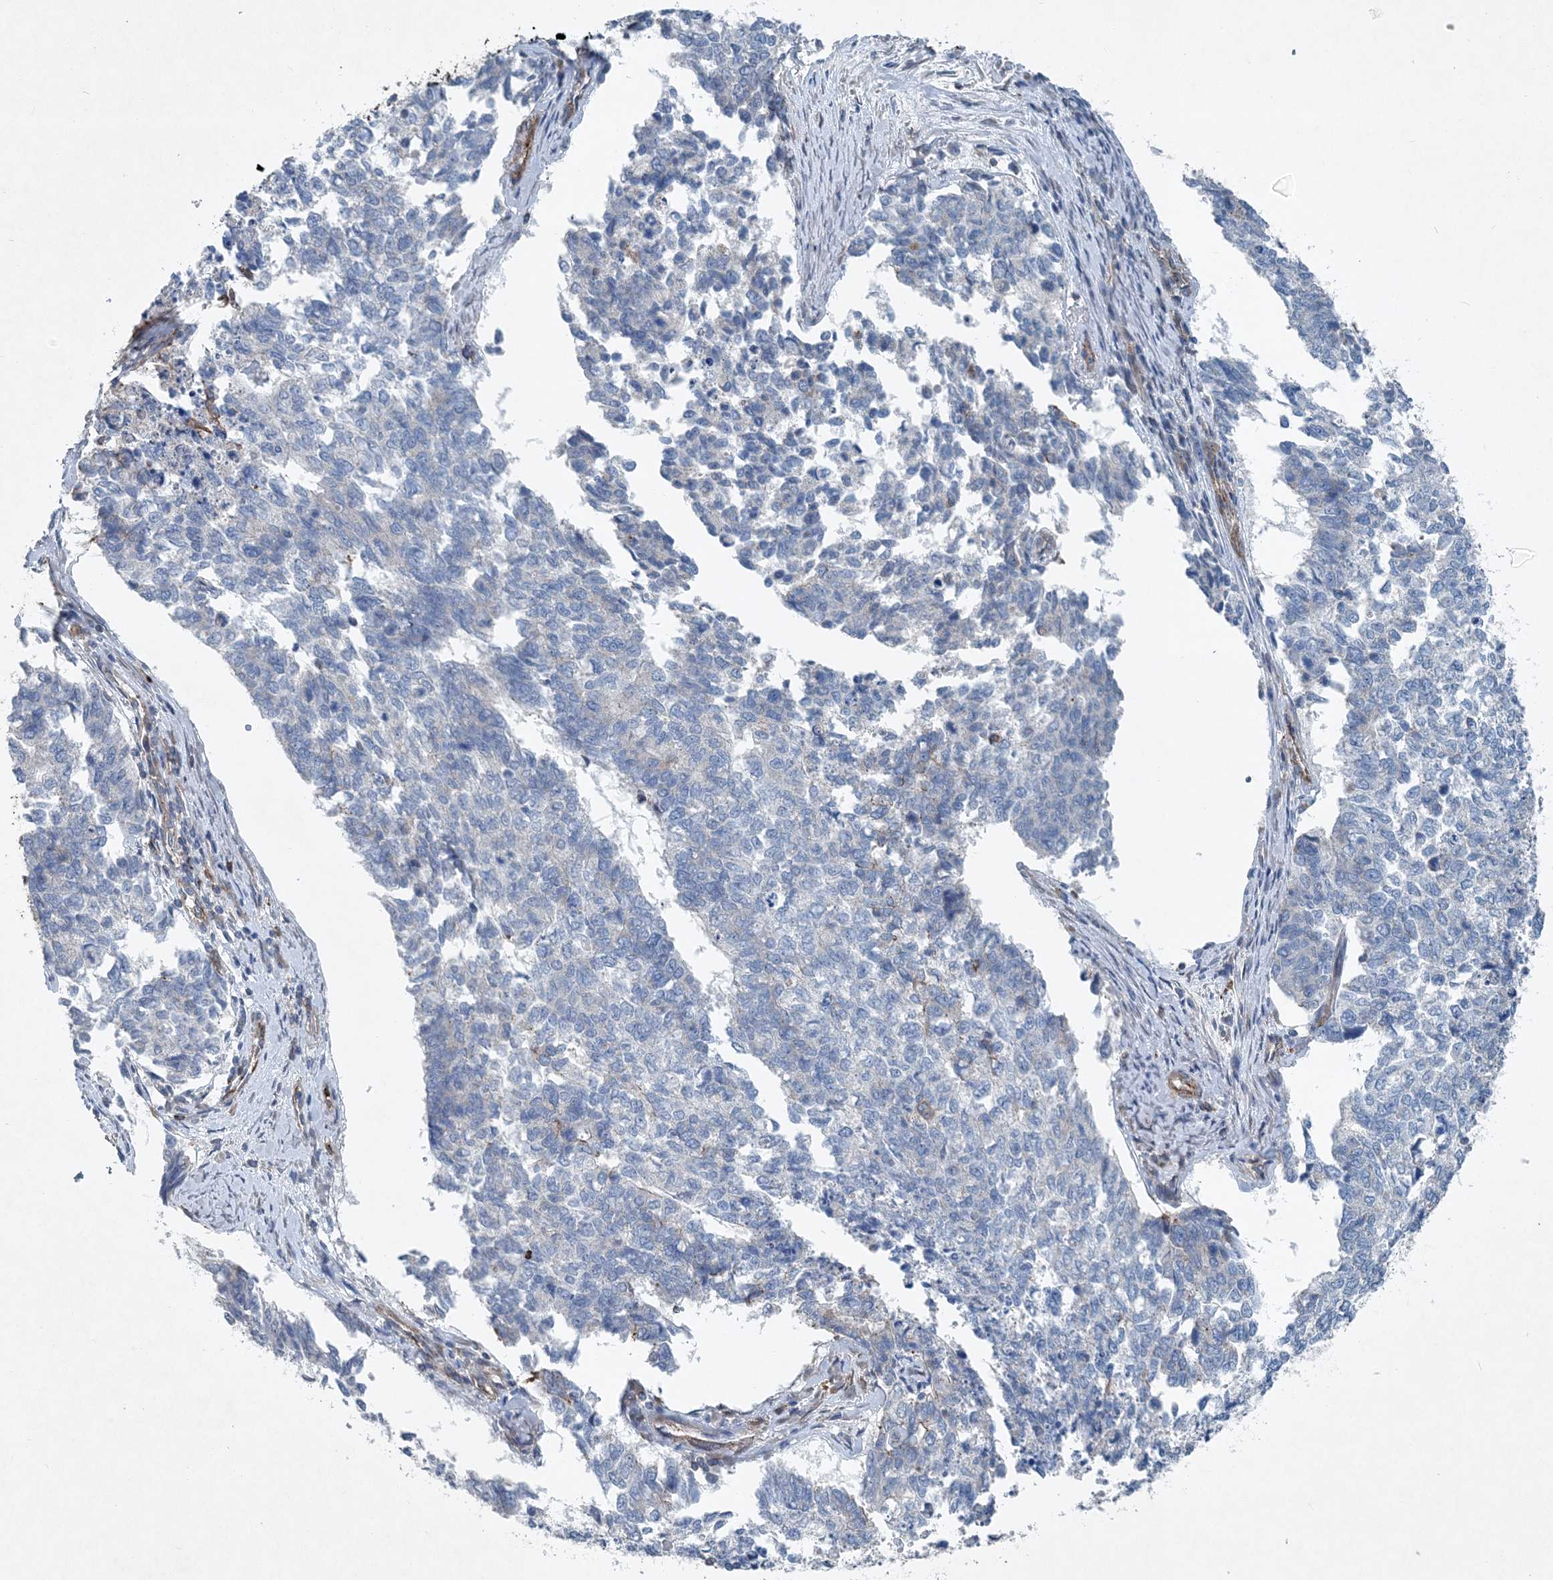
{"staining": {"intensity": "negative", "quantity": "none", "location": "none"}, "tissue": "cervical cancer", "cell_type": "Tumor cells", "image_type": "cancer", "snomed": [{"axis": "morphology", "description": "Squamous cell carcinoma, NOS"}, {"axis": "topography", "description": "Cervix"}], "caption": "IHC of cervical cancer shows no staining in tumor cells. (DAB (3,3'-diaminobenzidine) IHC with hematoxylin counter stain).", "gene": "DGUOK", "patient": {"sex": "female", "age": 63}}